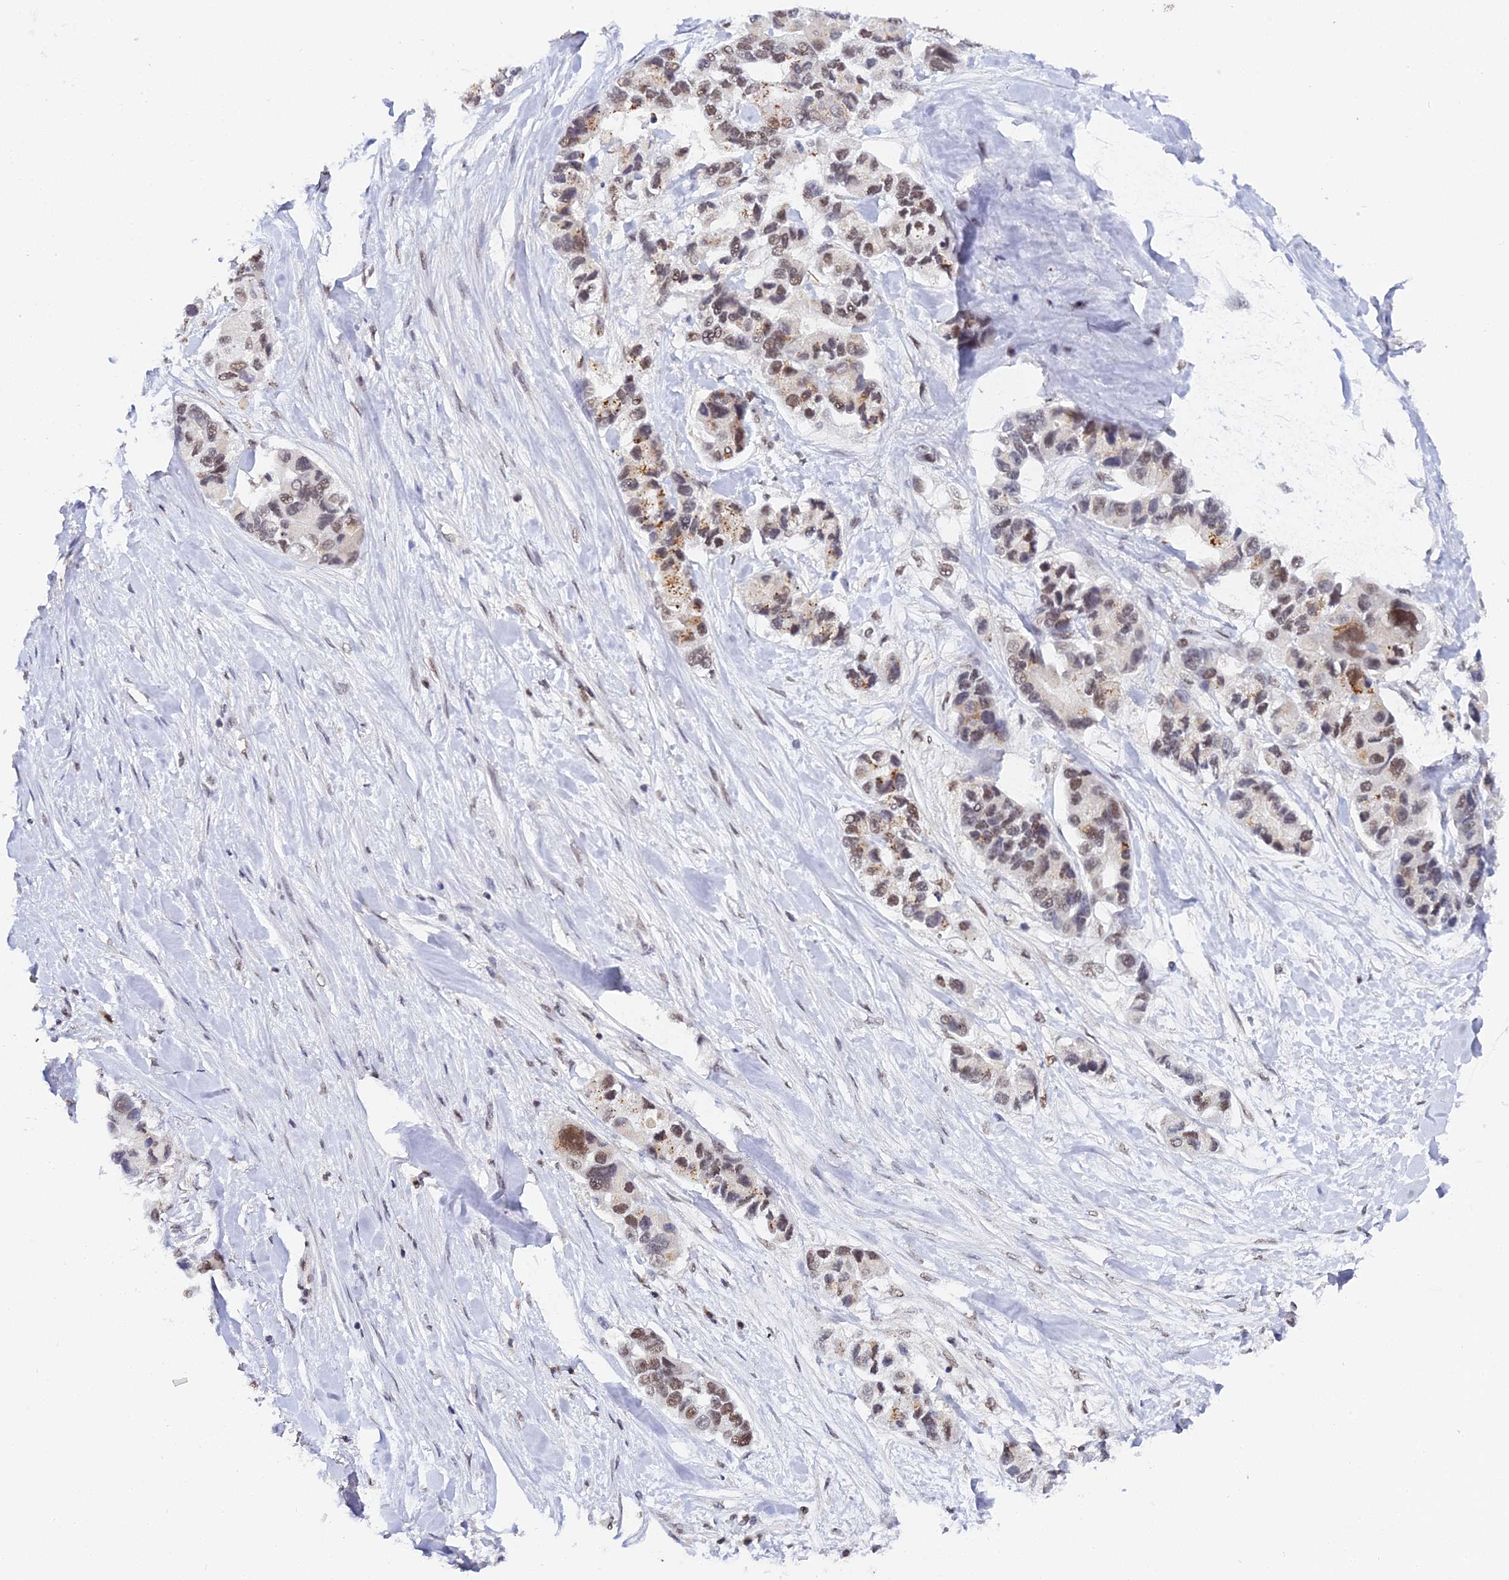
{"staining": {"intensity": "moderate", "quantity": "25%-75%", "location": "cytoplasmic/membranous,nuclear"}, "tissue": "lung cancer", "cell_type": "Tumor cells", "image_type": "cancer", "snomed": [{"axis": "morphology", "description": "Adenocarcinoma, NOS"}, {"axis": "topography", "description": "Lung"}], "caption": "About 25%-75% of tumor cells in human lung adenocarcinoma exhibit moderate cytoplasmic/membranous and nuclear protein staining as visualized by brown immunohistochemical staining.", "gene": "EXOSC3", "patient": {"sex": "female", "age": 54}}